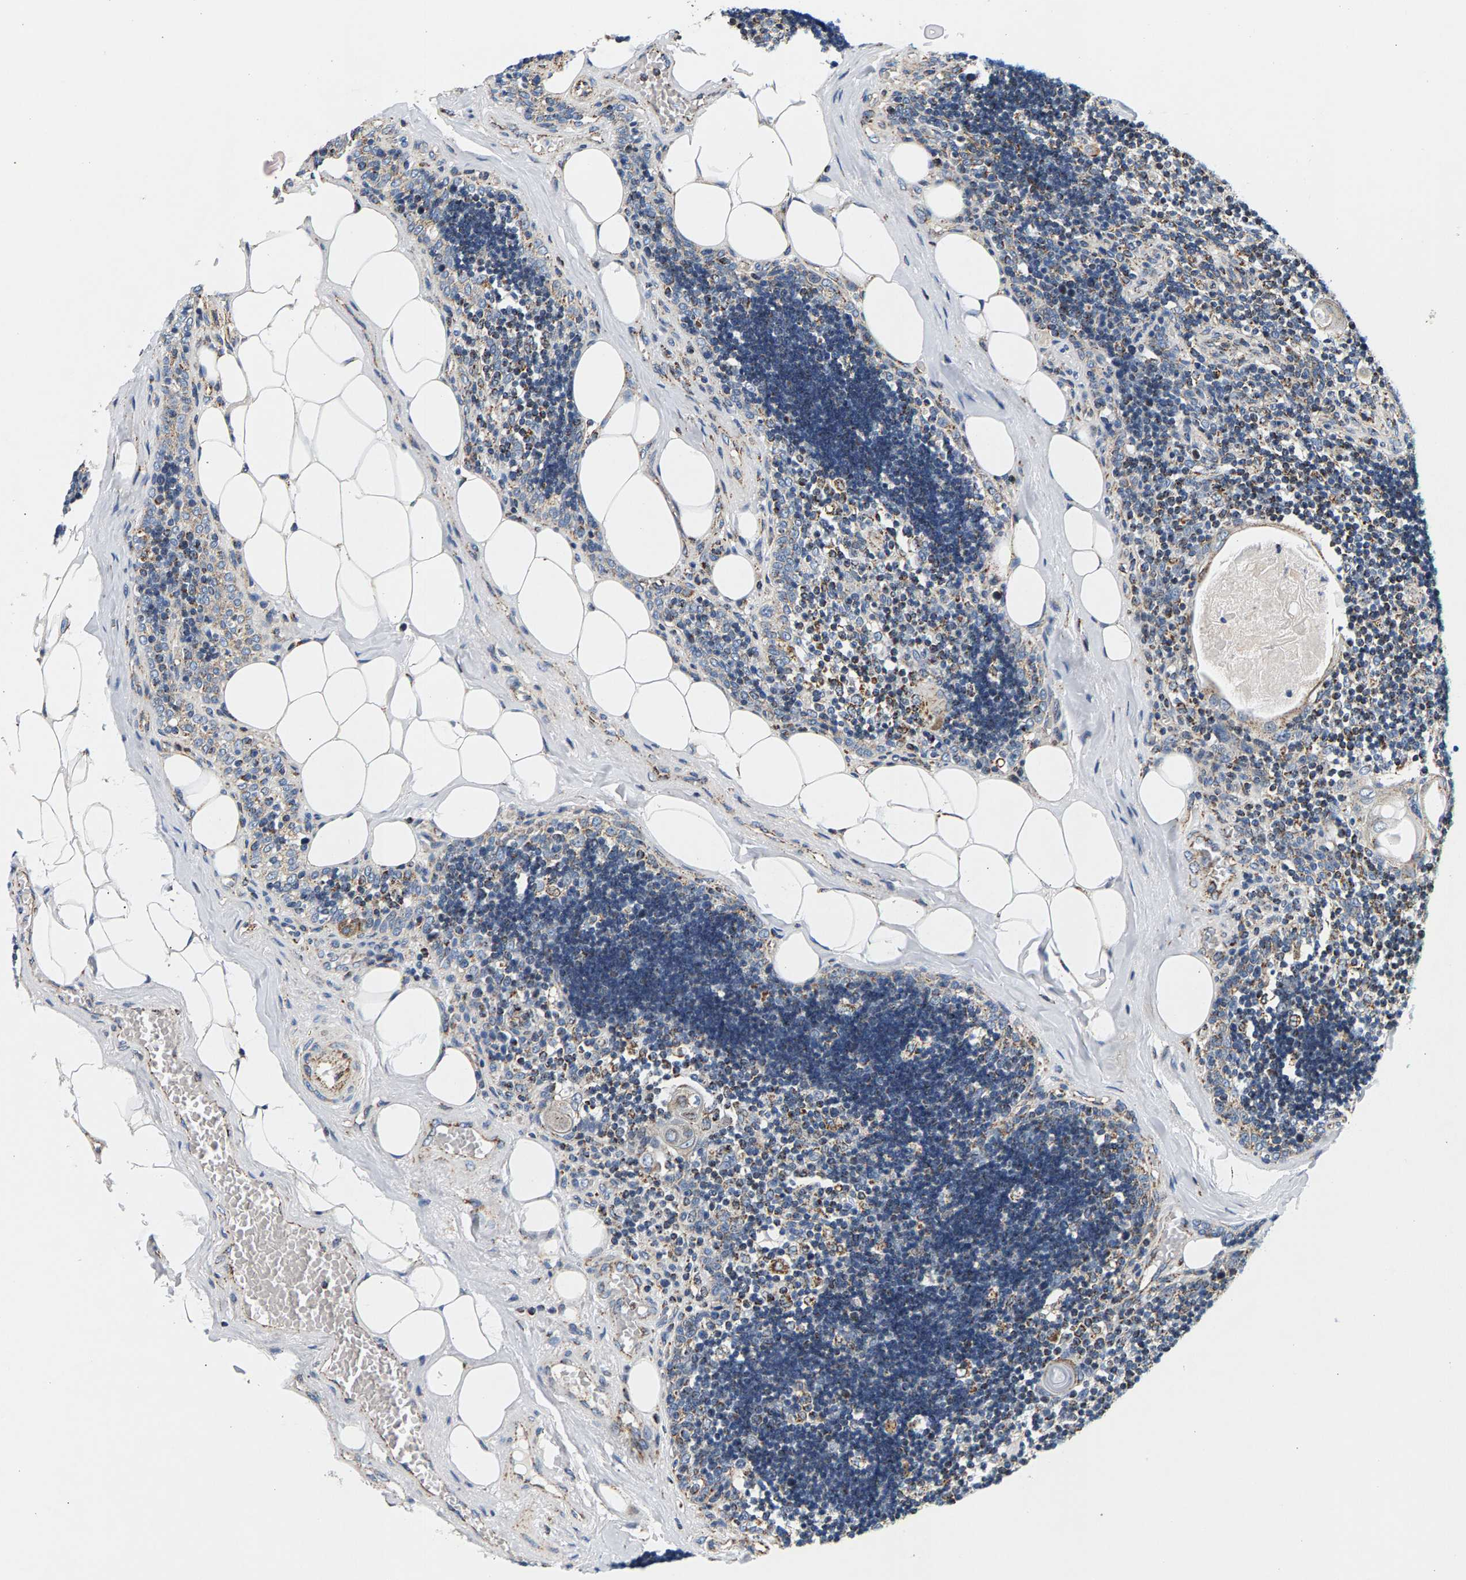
{"staining": {"intensity": "moderate", "quantity": "25%-75%", "location": "cytoplasmic/membranous"}, "tissue": "lymph node", "cell_type": "Germinal center cells", "image_type": "normal", "snomed": [{"axis": "morphology", "description": "Normal tissue, NOS"}, {"axis": "topography", "description": "Lymph node"}], "caption": "Protein staining reveals moderate cytoplasmic/membranous staining in approximately 25%-75% of germinal center cells in normal lymph node.", "gene": "PDE1A", "patient": {"sex": "male", "age": 33}}